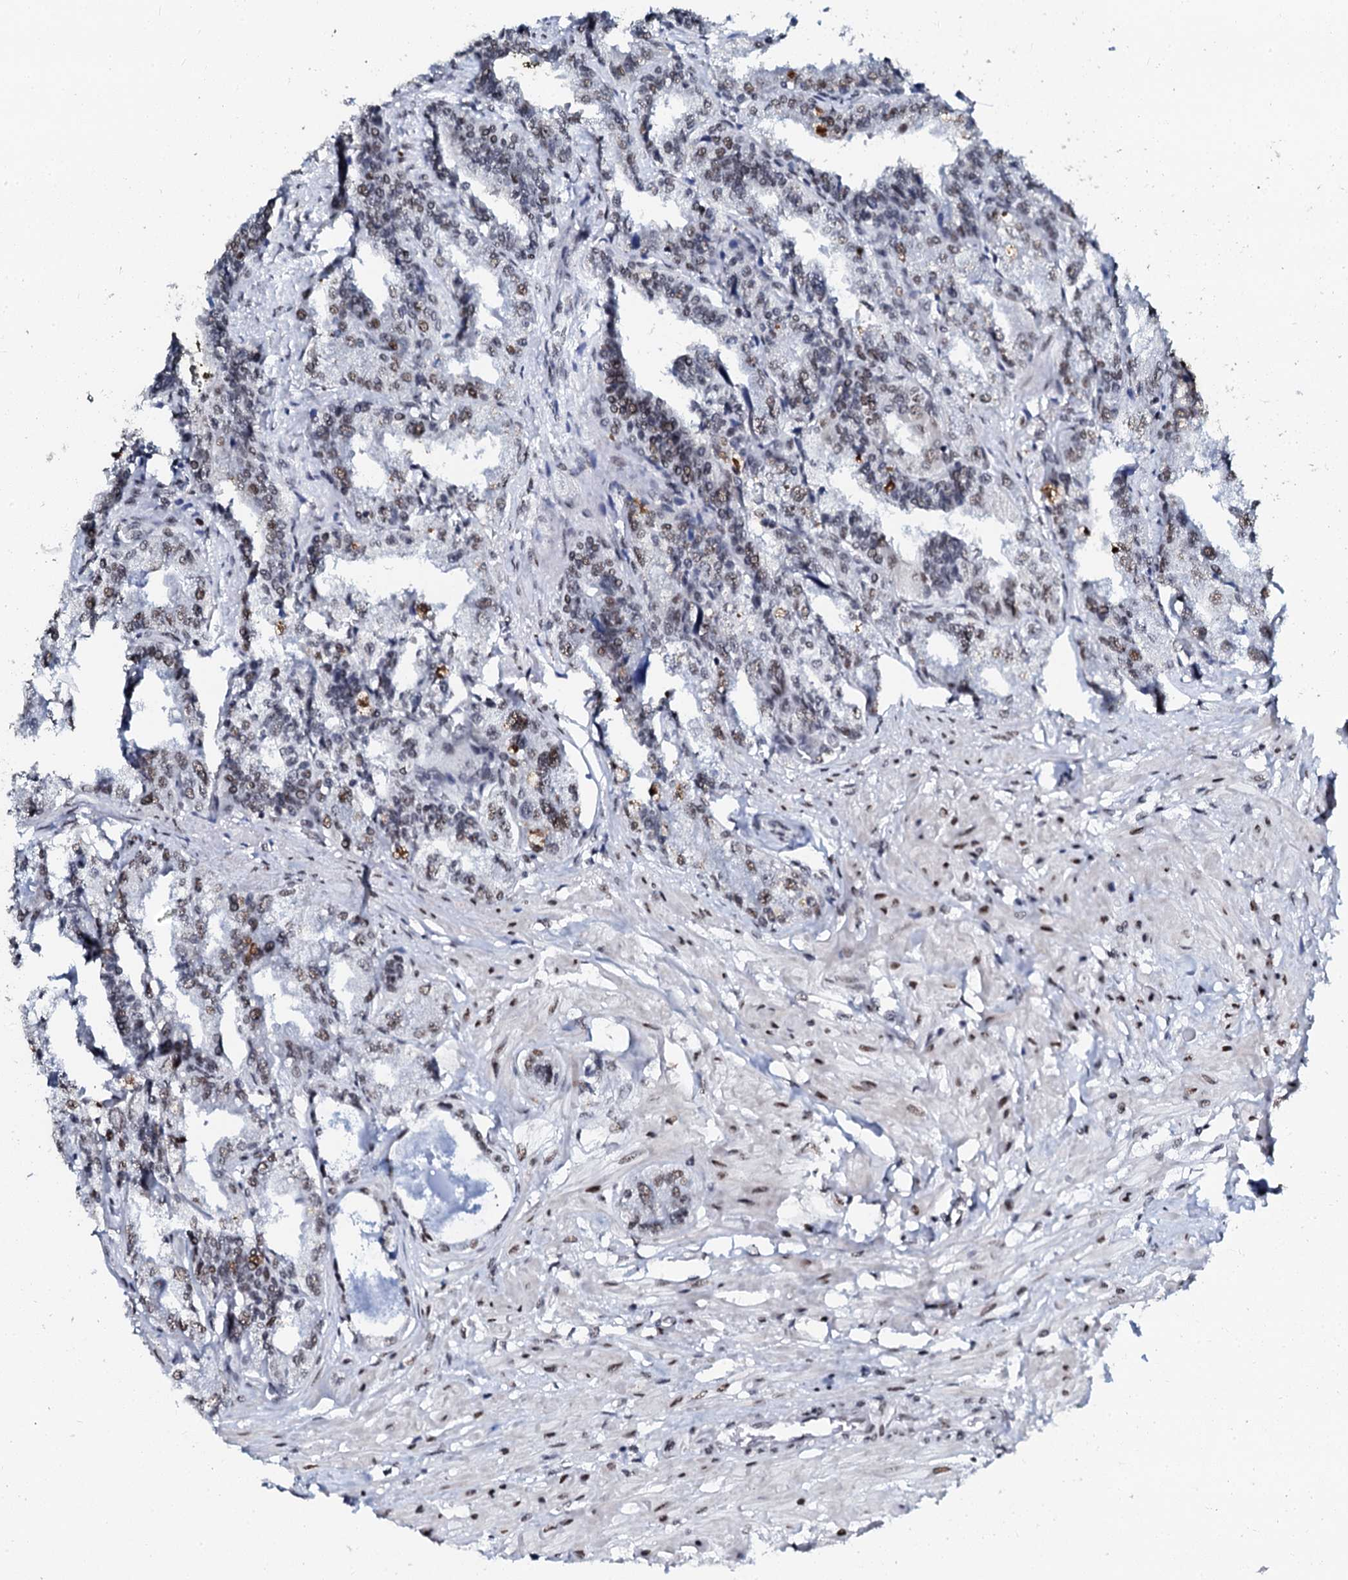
{"staining": {"intensity": "moderate", "quantity": ">75%", "location": "nuclear"}, "tissue": "seminal vesicle", "cell_type": "Glandular cells", "image_type": "normal", "snomed": [{"axis": "morphology", "description": "Normal tissue, NOS"}, {"axis": "topography", "description": "Seminal veicle"}], "caption": "About >75% of glandular cells in benign human seminal vesicle demonstrate moderate nuclear protein positivity as visualized by brown immunohistochemical staining.", "gene": "SLTM", "patient": {"sex": "male", "age": 63}}